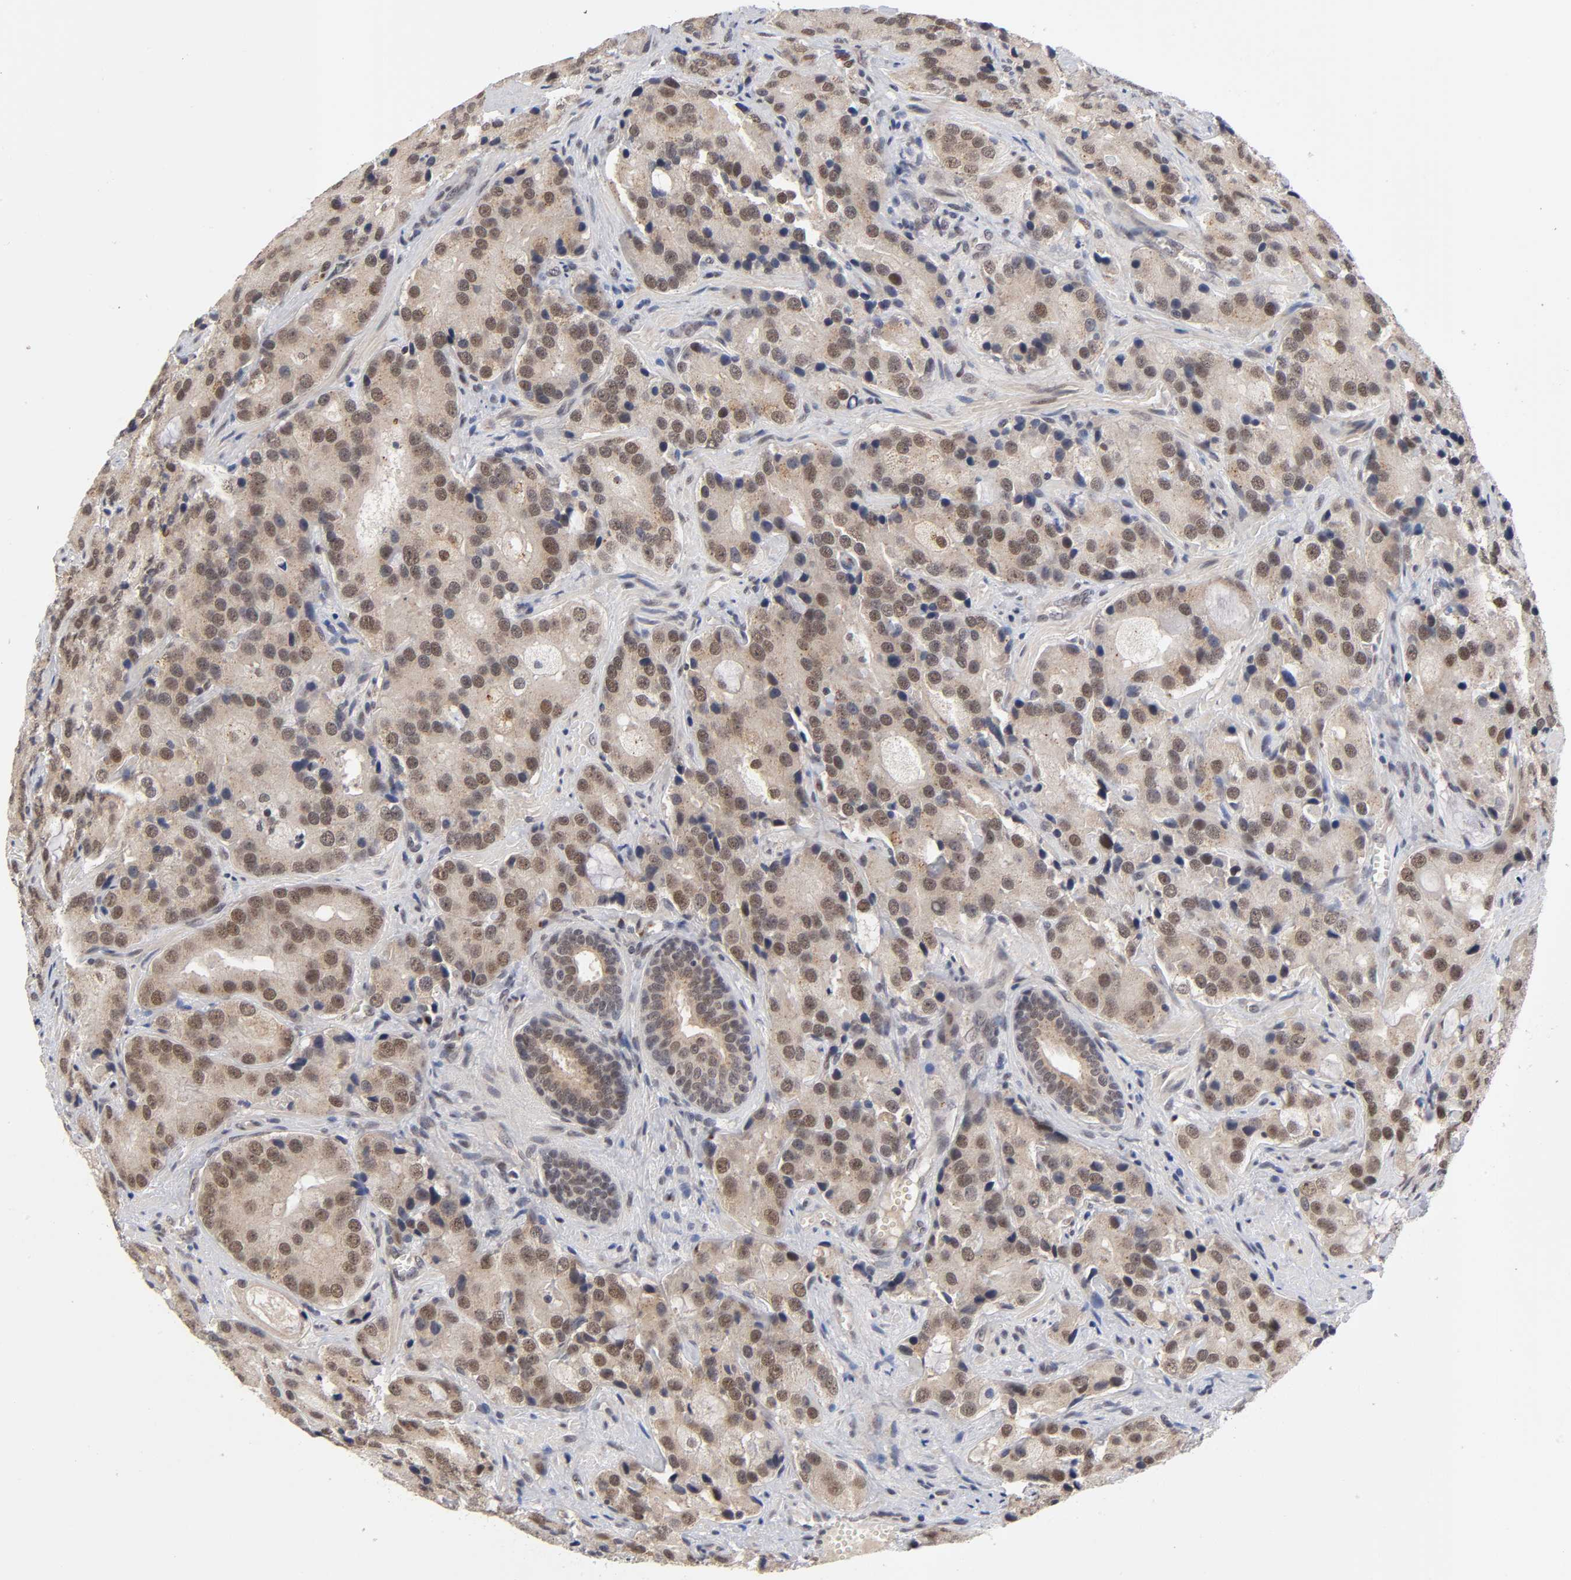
{"staining": {"intensity": "moderate", "quantity": ">75%", "location": "cytoplasmic/membranous,nuclear"}, "tissue": "prostate cancer", "cell_type": "Tumor cells", "image_type": "cancer", "snomed": [{"axis": "morphology", "description": "Adenocarcinoma, High grade"}, {"axis": "topography", "description": "Prostate"}], "caption": "Brown immunohistochemical staining in prostate adenocarcinoma (high-grade) reveals moderate cytoplasmic/membranous and nuclear positivity in about >75% of tumor cells.", "gene": "EP300", "patient": {"sex": "male", "age": 70}}